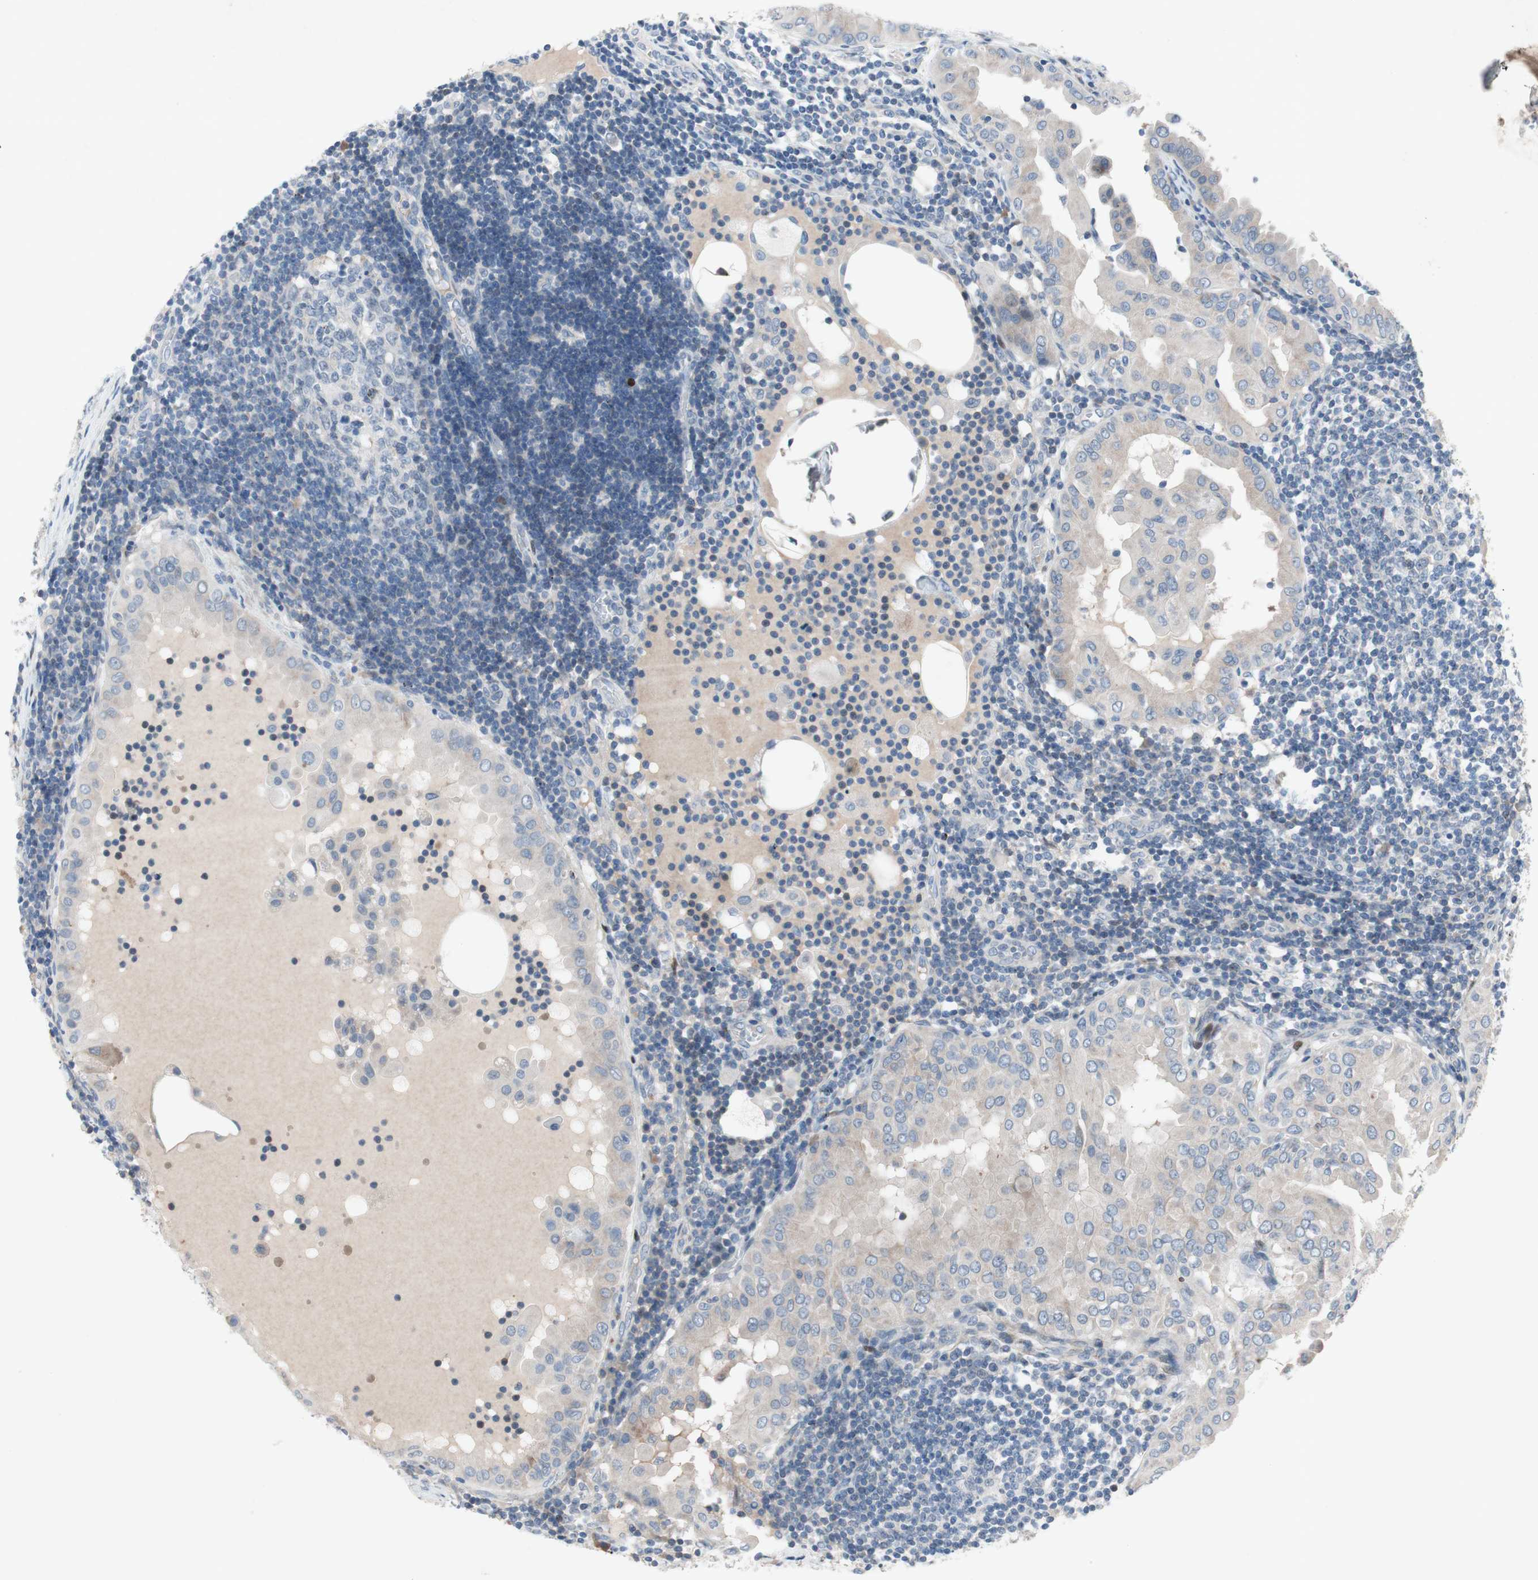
{"staining": {"intensity": "negative", "quantity": "none", "location": "none"}, "tissue": "thyroid cancer", "cell_type": "Tumor cells", "image_type": "cancer", "snomed": [{"axis": "morphology", "description": "Papillary adenocarcinoma, NOS"}, {"axis": "topography", "description": "Thyroid gland"}], "caption": "IHC image of neoplastic tissue: human papillary adenocarcinoma (thyroid) stained with DAB displays no significant protein expression in tumor cells.", "gene": "MUTYH", "patient": {"sex": "male", "age": 33}}